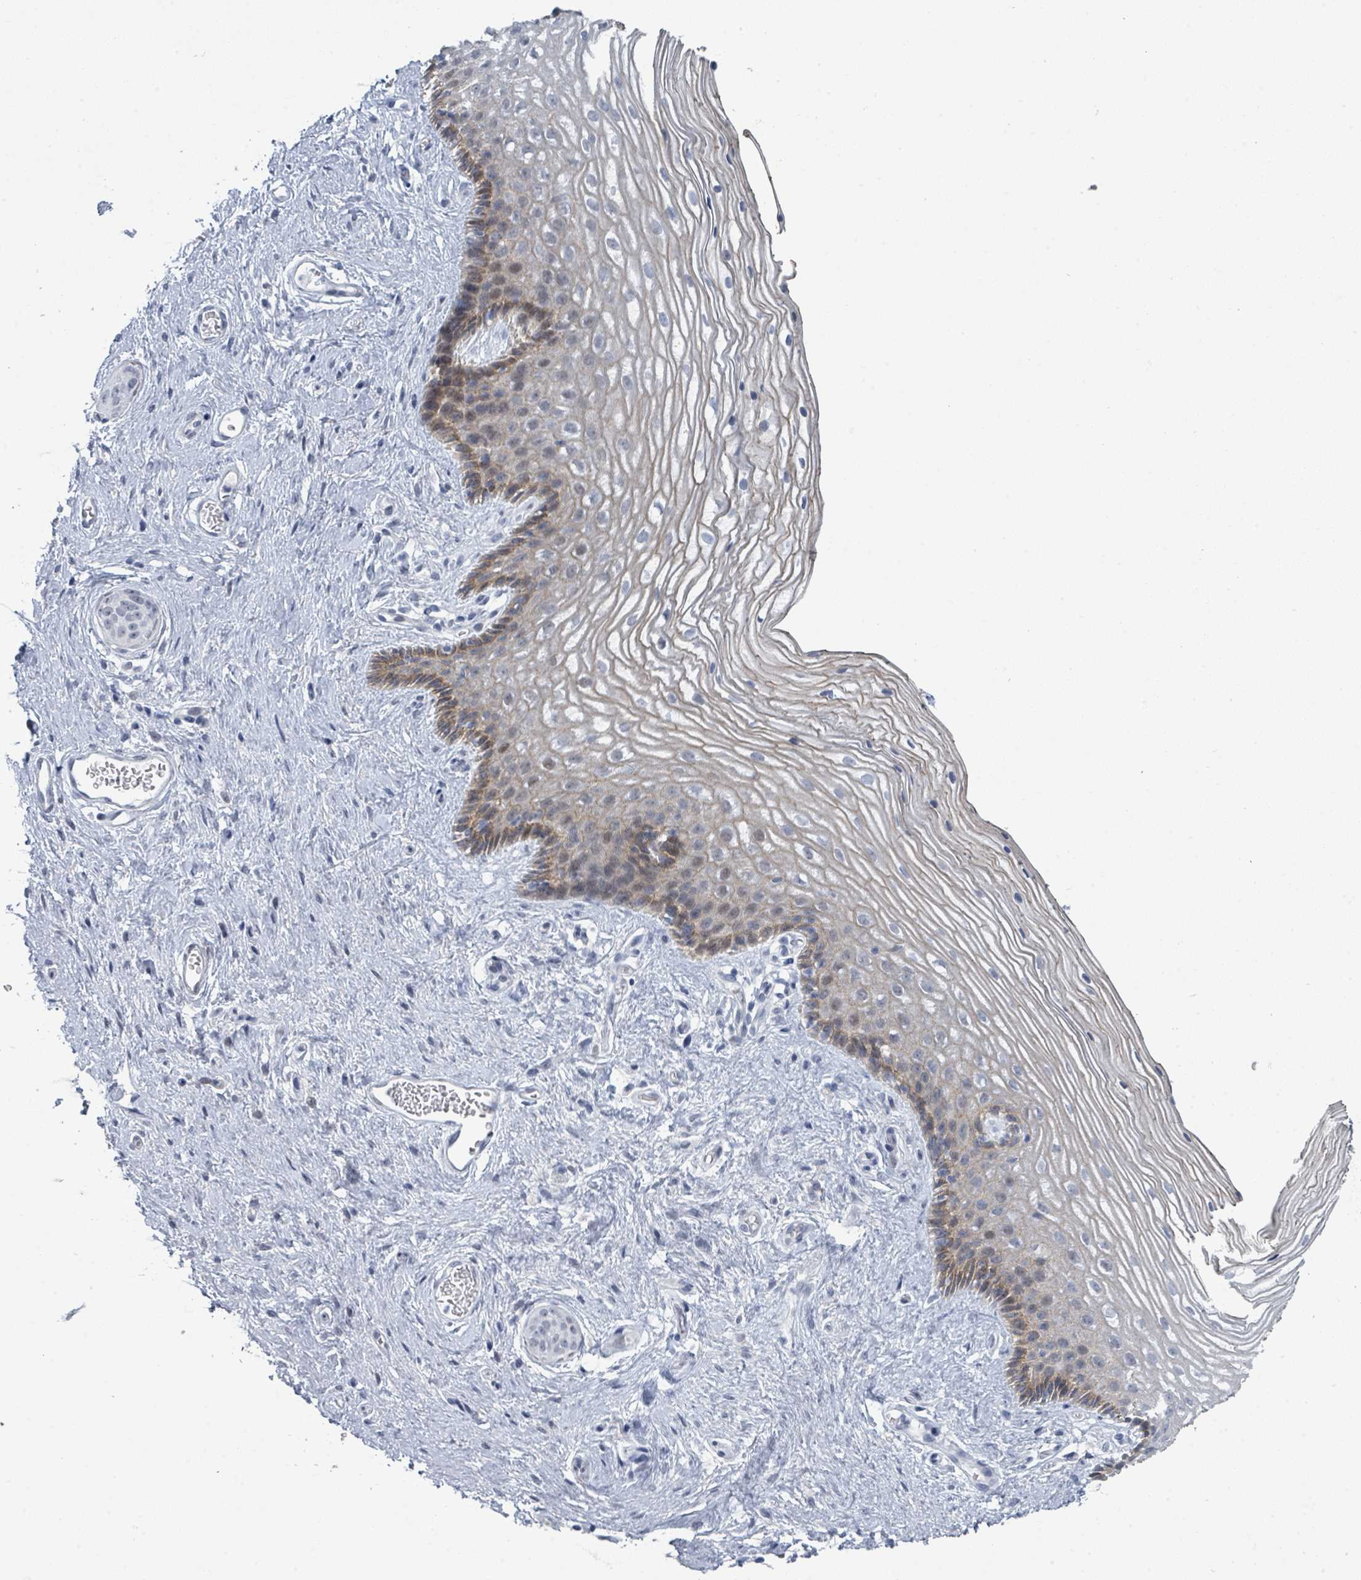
{"staining": {"intensity": "moderate", "quantity": "<25%", "location": "cytoplasmic/membranous"}, "tissue": "vagina", "cell_type": "Squamous epithelial cells", "image_type": "normal", "snomed": [{"axis": "morphology", "description": "Normal tissue, NOS"}, {"axis": "topography", "description": "Vagina"}], "caption": "DAB immunohistochemical staining of benign human vagina reveals moderate cytoplasmic/membranous protein positivity in about <25% of squamous epithelial cells.", "gene": "CT45A10", "patient": {"sex": "female", "age": 47}}